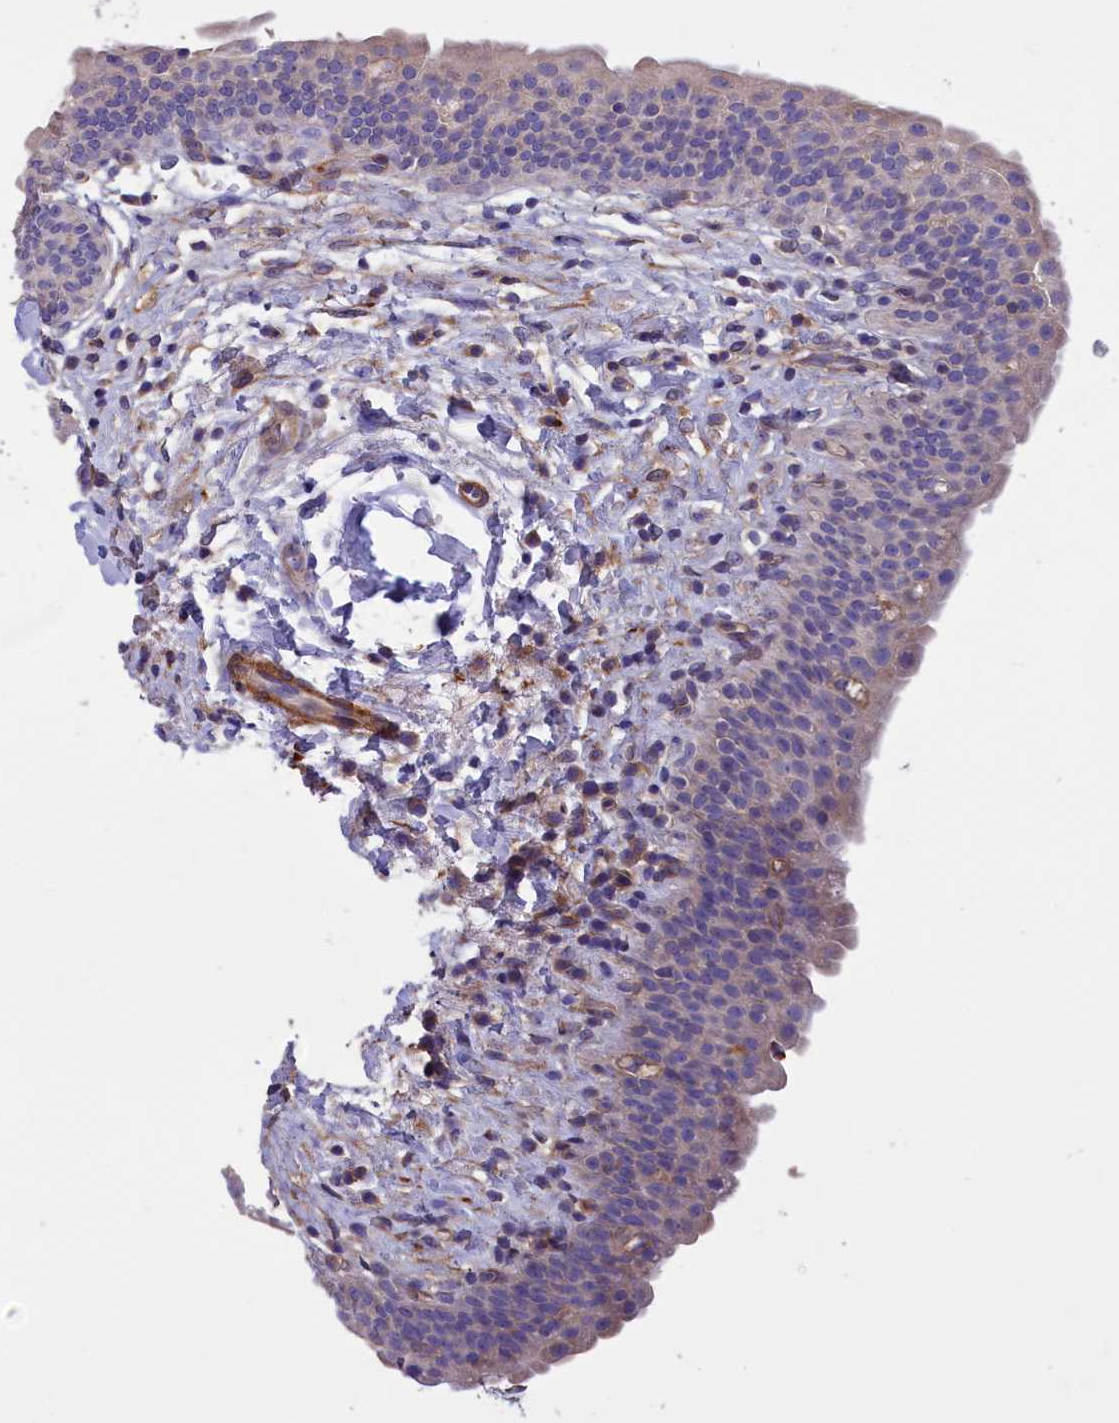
{"staining": {"intensity": "weak", "quantity": "<25%", "location": "cytoplasmic/membranous"}, "tissue": "urinary bladder", "cell_type": "Urothelial cells", "image_type": "normal", "snomed": [{"axis": "morphology", "description": "Normal tissue, NOS"}, {"axis": "topography", "description": "Urinary bladder"}], "caption": "Urothelial cells show no significant protein staining in benign urinary bladder. The staining is performed using DAB (3,3'-diaminobenzidine) brown chromogen with nuclei counter-stained in using hematoxylin.", "gene": "AMDHD2", "patient": {"sex": "male", "age": 83}}